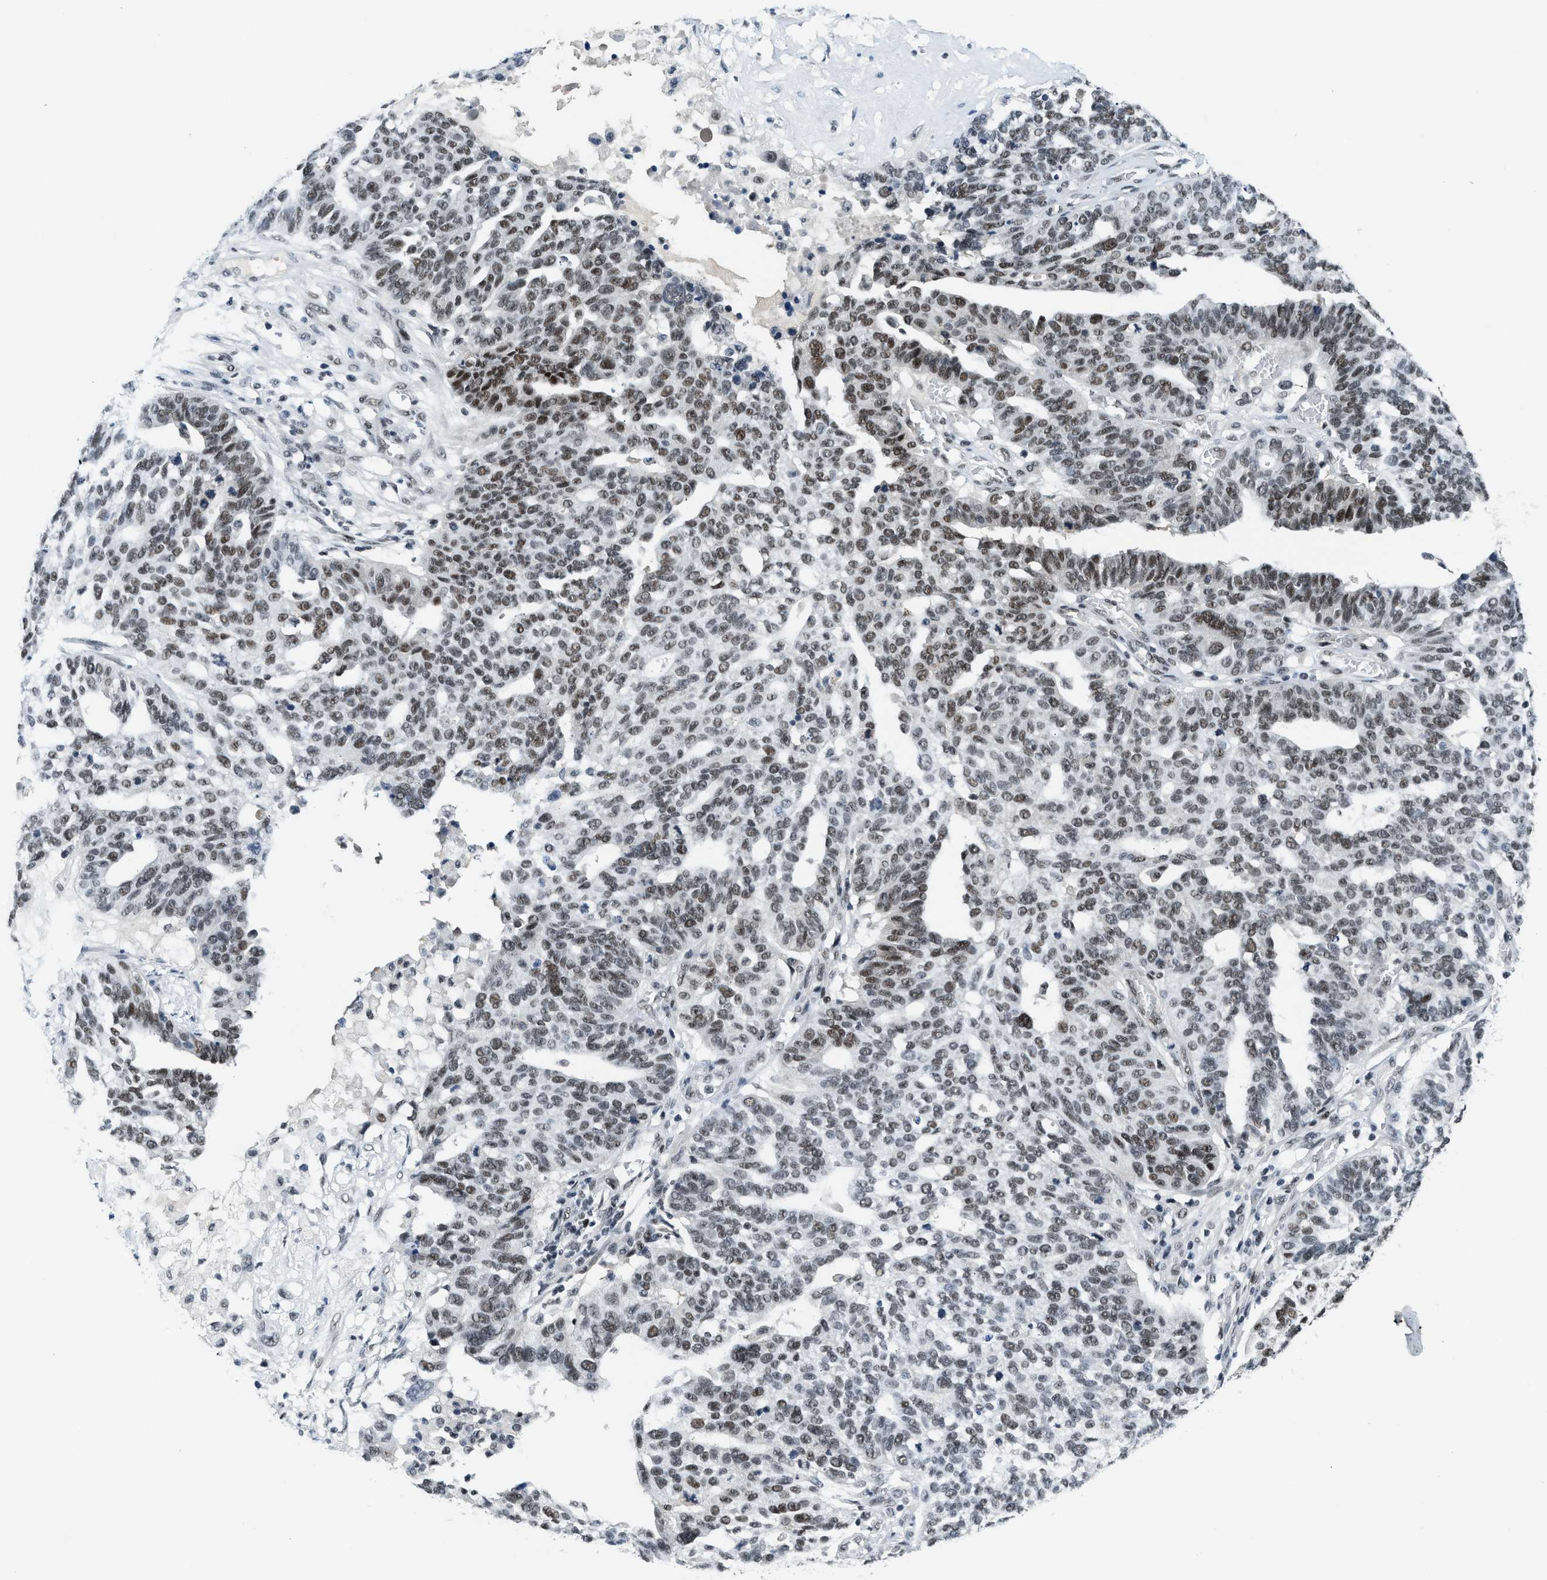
{"staining": {"intensity": "moderate", "quantity": ">75%", "location": "nuclear"}, "tissue": "ovarian cancer", "cell_type": "Tumor cells", "image_type": "cancer", "snomed": [{"axis": "morphology", "description": "Cystadenocarcinoma, serous, NOS"}, {"axis": "topography", "description": "Ovary"}], "caption": "Human ovarian cancer stained with a brown dye exhibits moderate nuclear positive positivity in about >75% of tumor cells.", "gene": "NCOA1", "patient": {"sex": "female", "age": 59}}